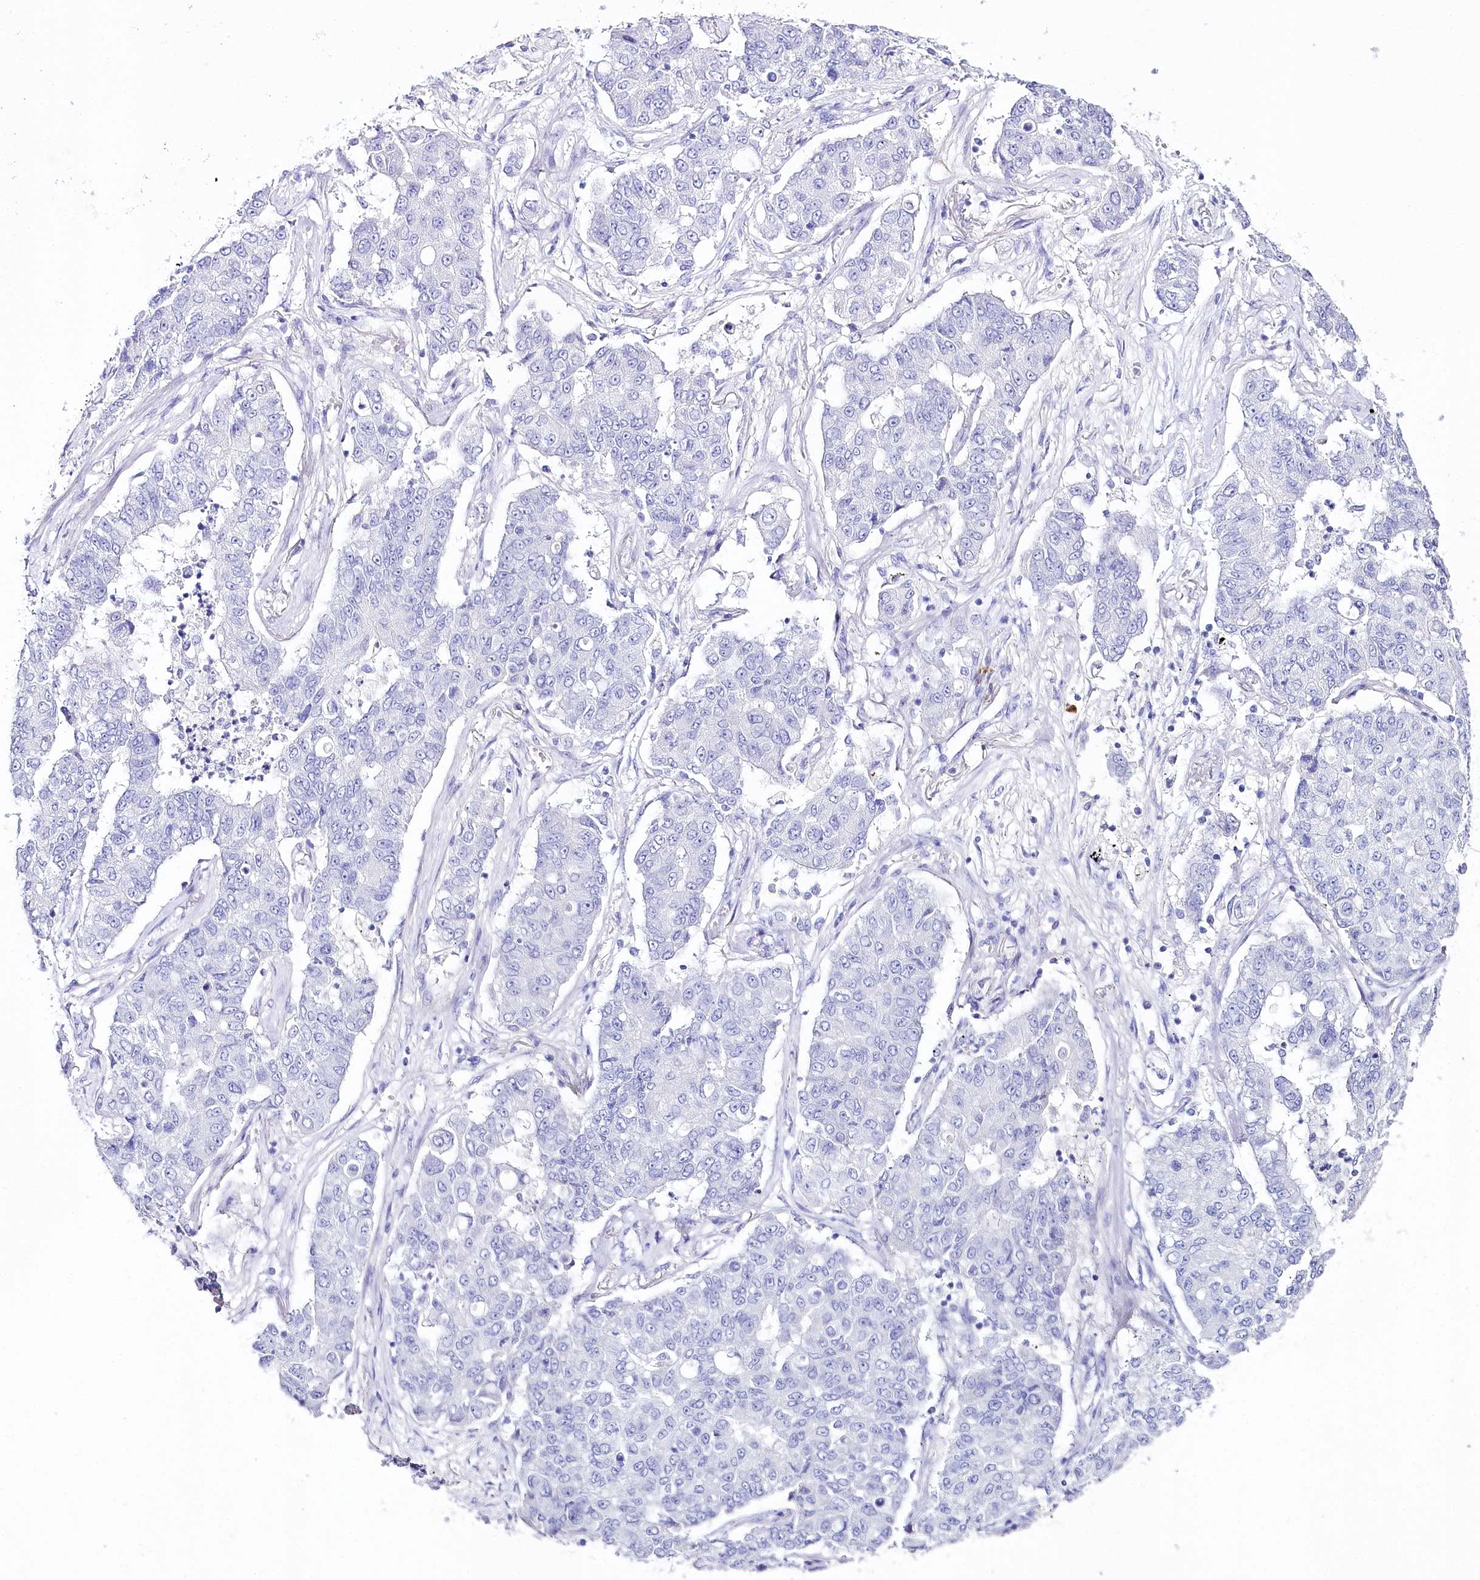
{"staining": {"intensity": "negative", "quantity": "none", "location": "none"}, "tissue": "lung cancer", "cell_type": "Tumor cells", "image_type": "cancer", "snomed": [{"axis": "morphology", "description": "Squamous cell carcinoma, NOS"}, {"axis": "topography", "description": "Lung"}], "caption": "DAB immunohistochemical staining of human lung cancer (squamous cell carcinoma) demonstrates no significant staining in tumor cells. The staining is performed using DAB (3,3'-diaminobenzidine) brown chromogen with nuclei counter-stained in using hematoxylin.", "gene": "CSN3", "patient": {"sex": "male", "age": 74}}